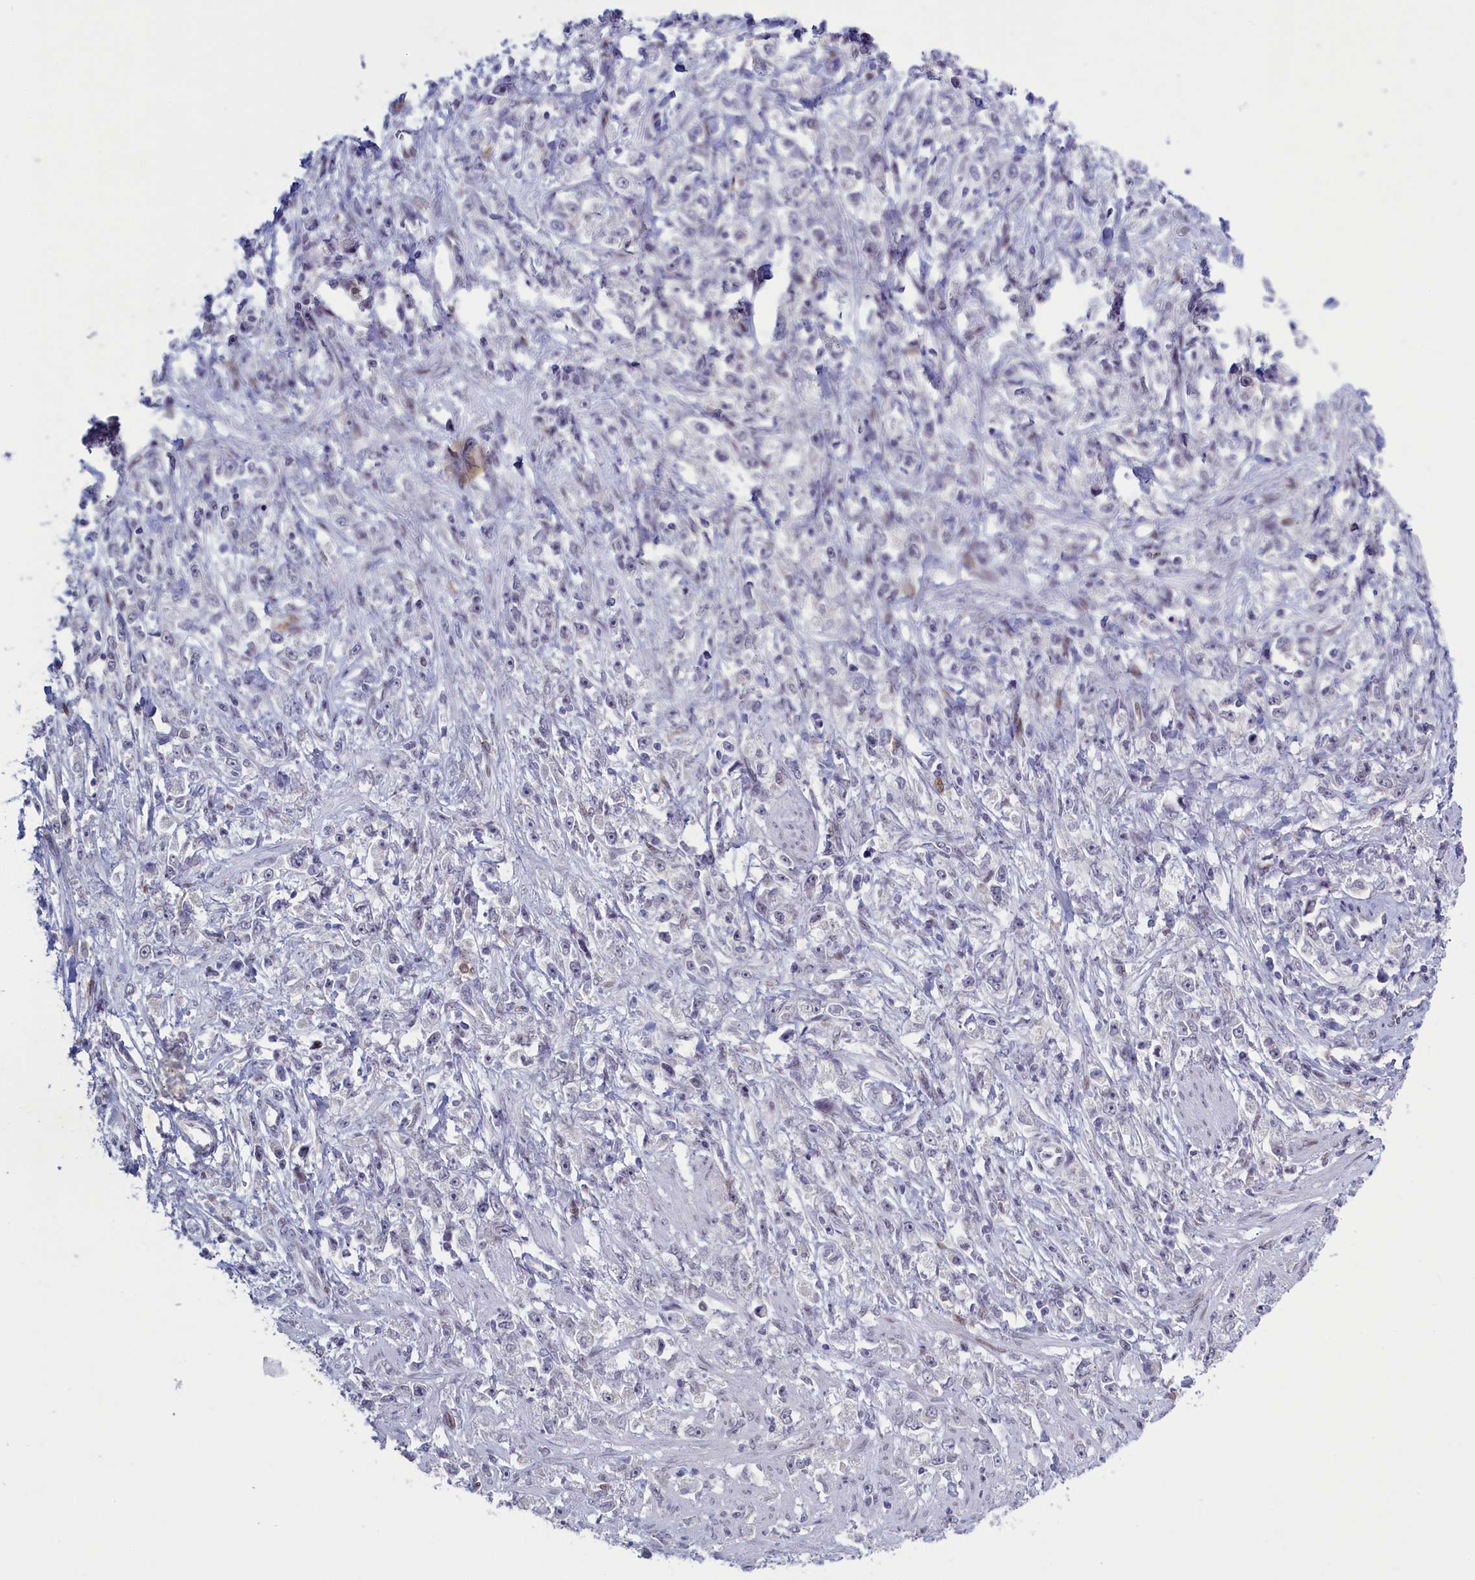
{"staining": {"intensity": "negative", "quantity": "none", "location": "none"}, "tissue": "stomach cancer", "cell_type": "Tumor cells", "image_type": "cancer", "snomed": [{"axis": "morphology", "description": "Adenocarcinoma, NOS"}, {"axis": "topography", "description": "Stomach"}], "caption": "There is no significant expression in tumor cells of stomach cancer (adenocarcinoma).", "gene": "ATF7IP2", "patient": {"sex": "female", "age": 59}}